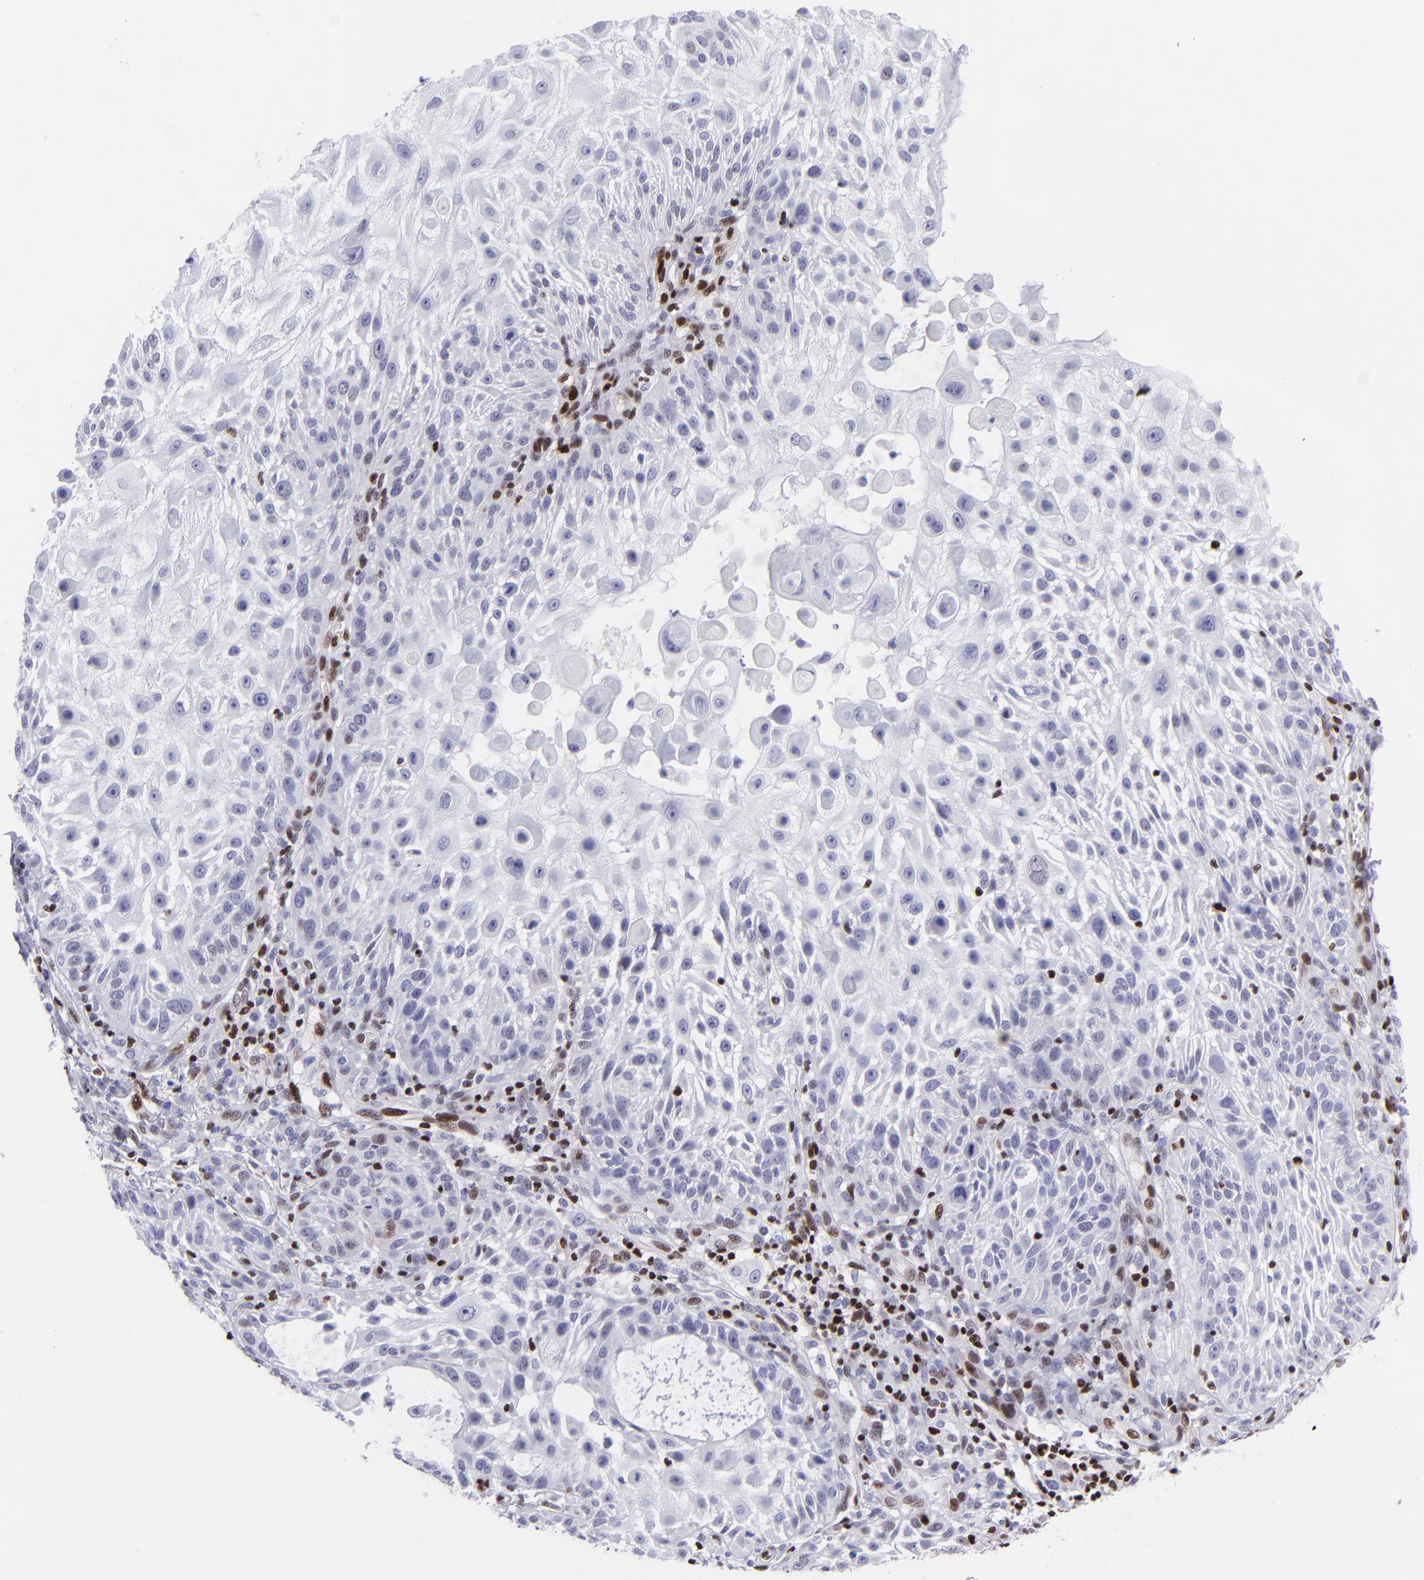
{"staining": {"intensity": "moderate", "quantity": "<25%", "location": "nuclear"}, "tissue": "skin cancer", "cell_type": "Tumor cells", "image_type": "cancer", "snomed": [{"axis": "morphology", "description": "Squamous cell carcinoma, NOS"}, {"axis": "topography", "description": "Skin"}], "caption": "Protein analysis of skin cancer tissue shows moderate nuclear expression in about <25% of tumor cells.", "gene": "ETS1", "patient": {"sex": "female", "age": 89}}